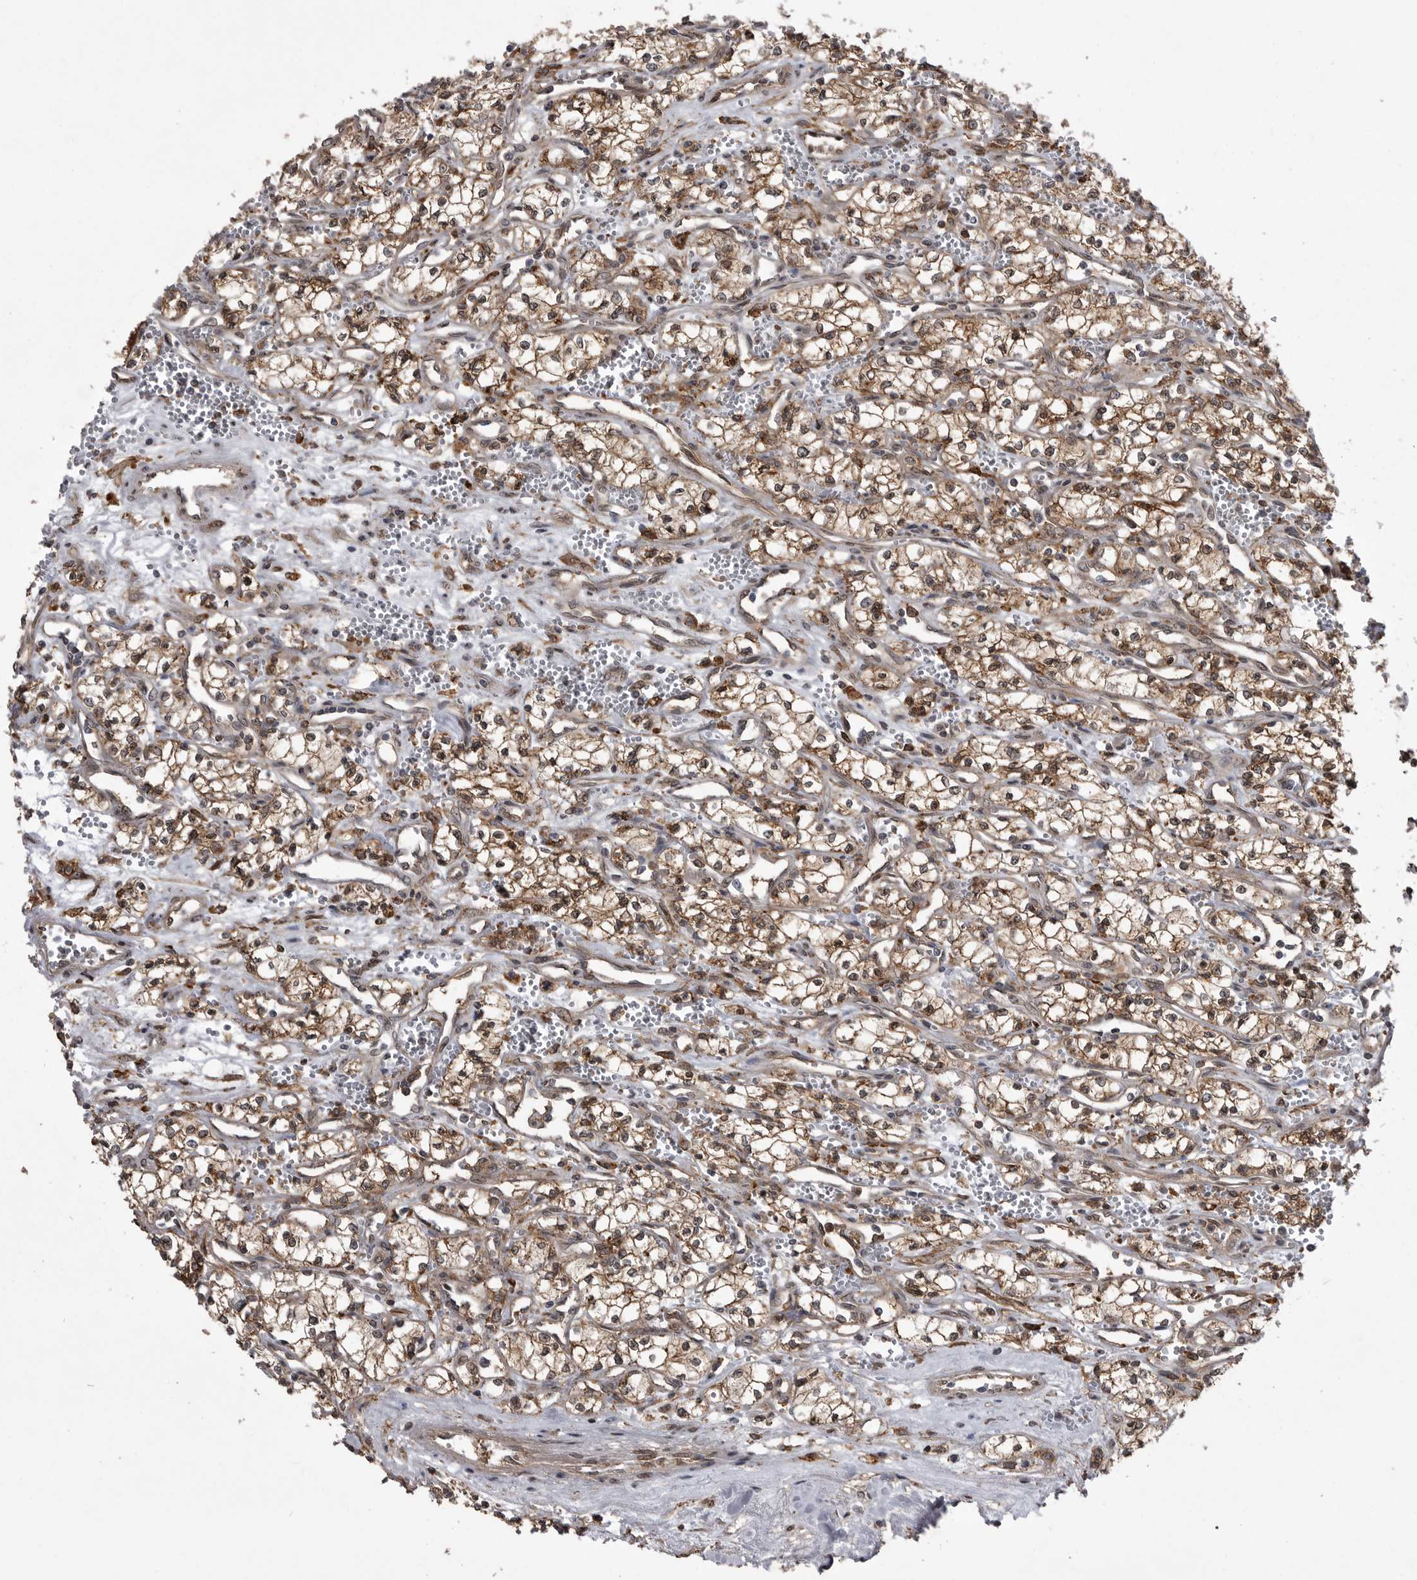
{"staining": {"intensity": "moderate", "quantity": ">75%", "location": "cytoplasmic/membranous"}, "tissue": "renal cancer", "cell_type": "Tumor cells", "image_type": "cancer", "snomed": [{"axis": "morphology", "description": "Adenocarcinoma, NOS"}, {"axis": "topography", "description": "Kidney"}], "caption": "Approximately >75% of tumor cells in human renal cancer reveal moderate cytoplasmic/membranous protein positivity as visualized by brown immunohistochemical staining.", "gene": "ABL1", "patient": {"sex": "male", "age": 59}}